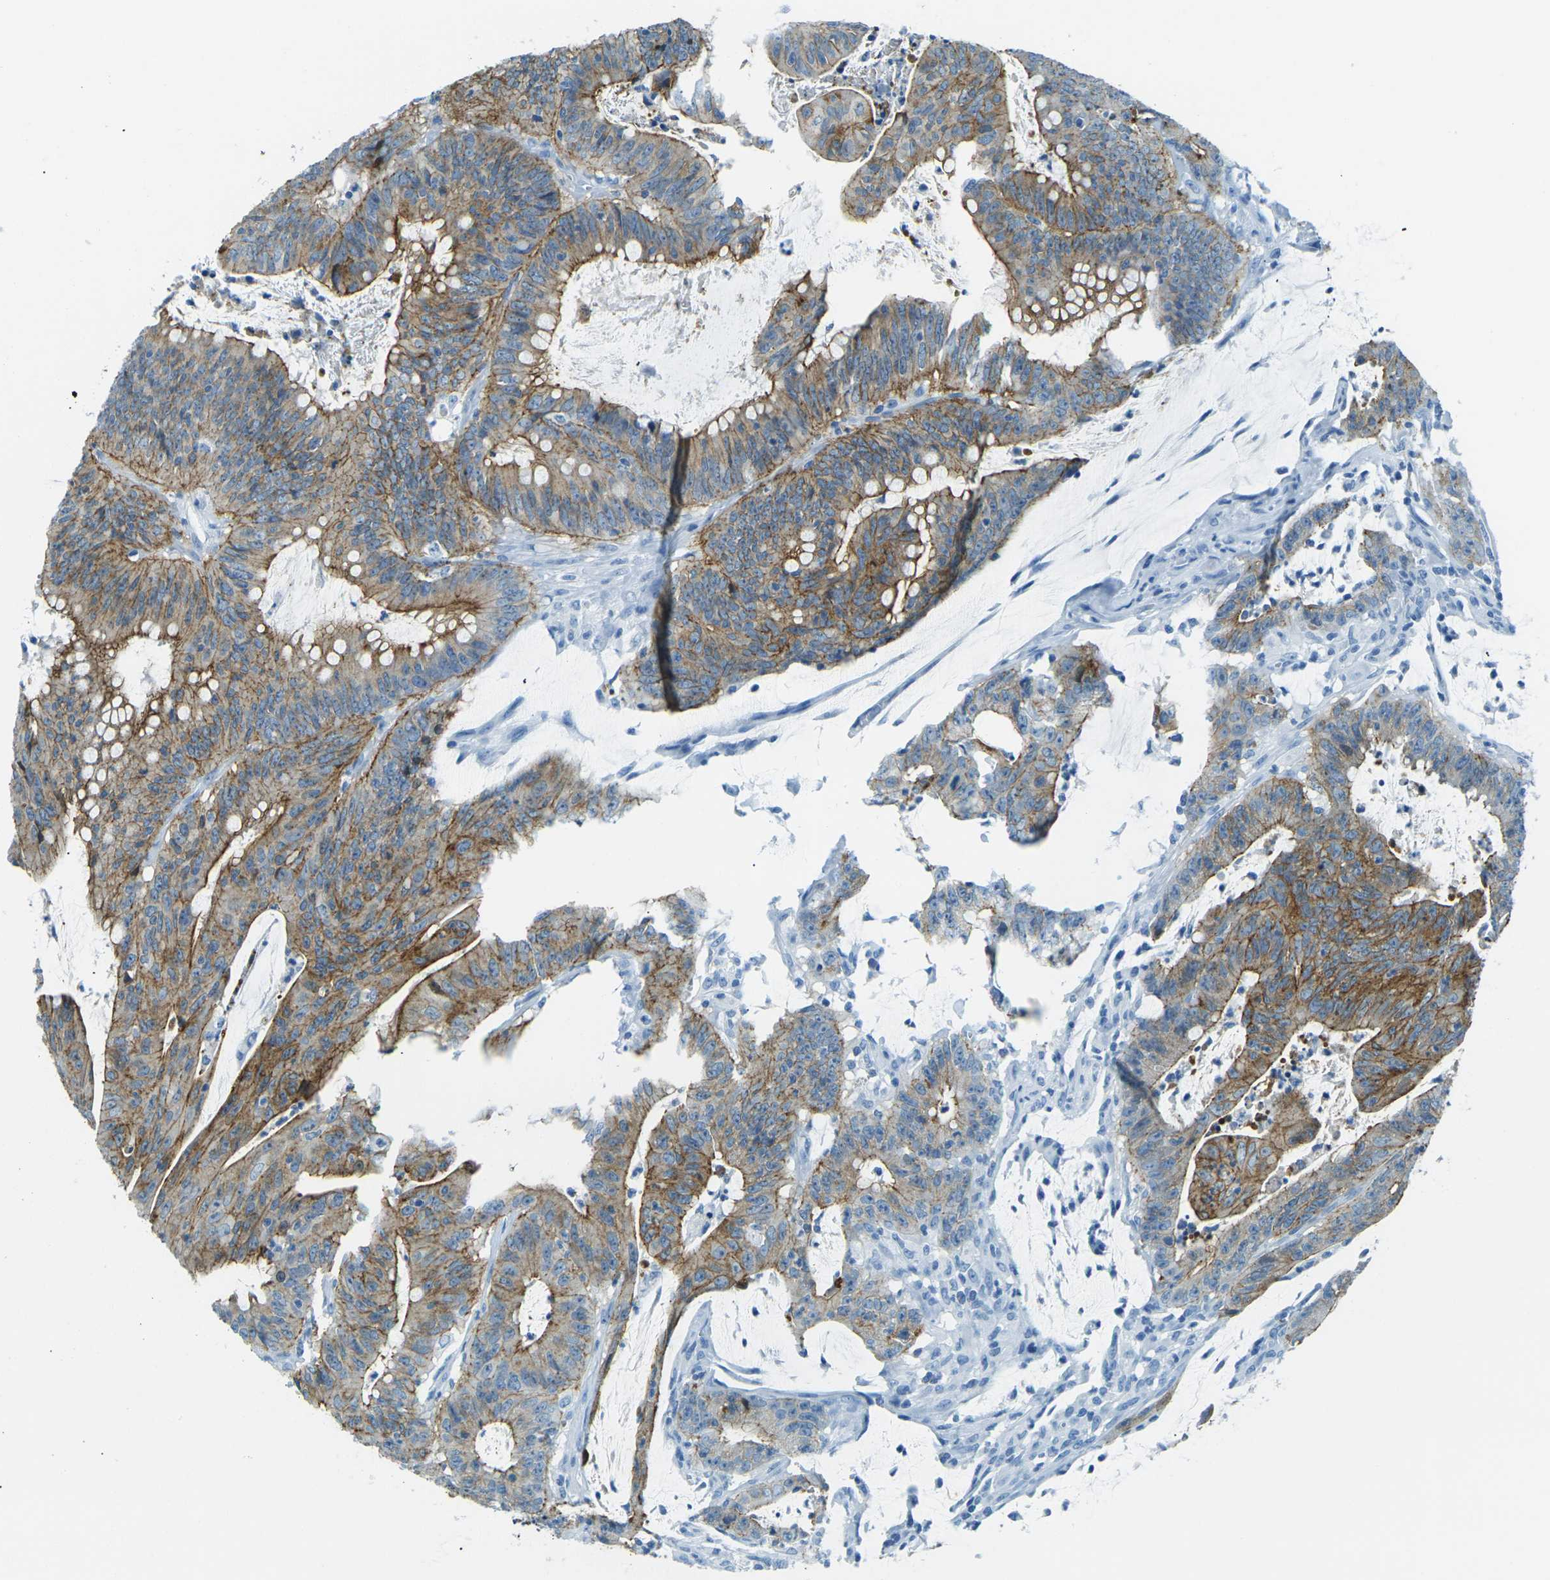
{"staining": {"intensity": "moderate", "quantity": ">75%", "location": "cytoplasmic/membranous"}, "tissue": "colorectal cancer", "cell_type": "Tumor cells", "image_type": "cancer", "snomed": [{"axis": "morphology", "description": "Adenocarcinoma, NOS"}, {"axis": "topography", "description": "Colon"}], "caption": "Moderate cytoplasmic/membranous expression for a protein is appreciated in approximately >75% of tumor cells of adenocarcinoma (colorectal) using immunohistochemistry.", "gene": "OCLN", "patient": {"sex": "male", "age": 45}}